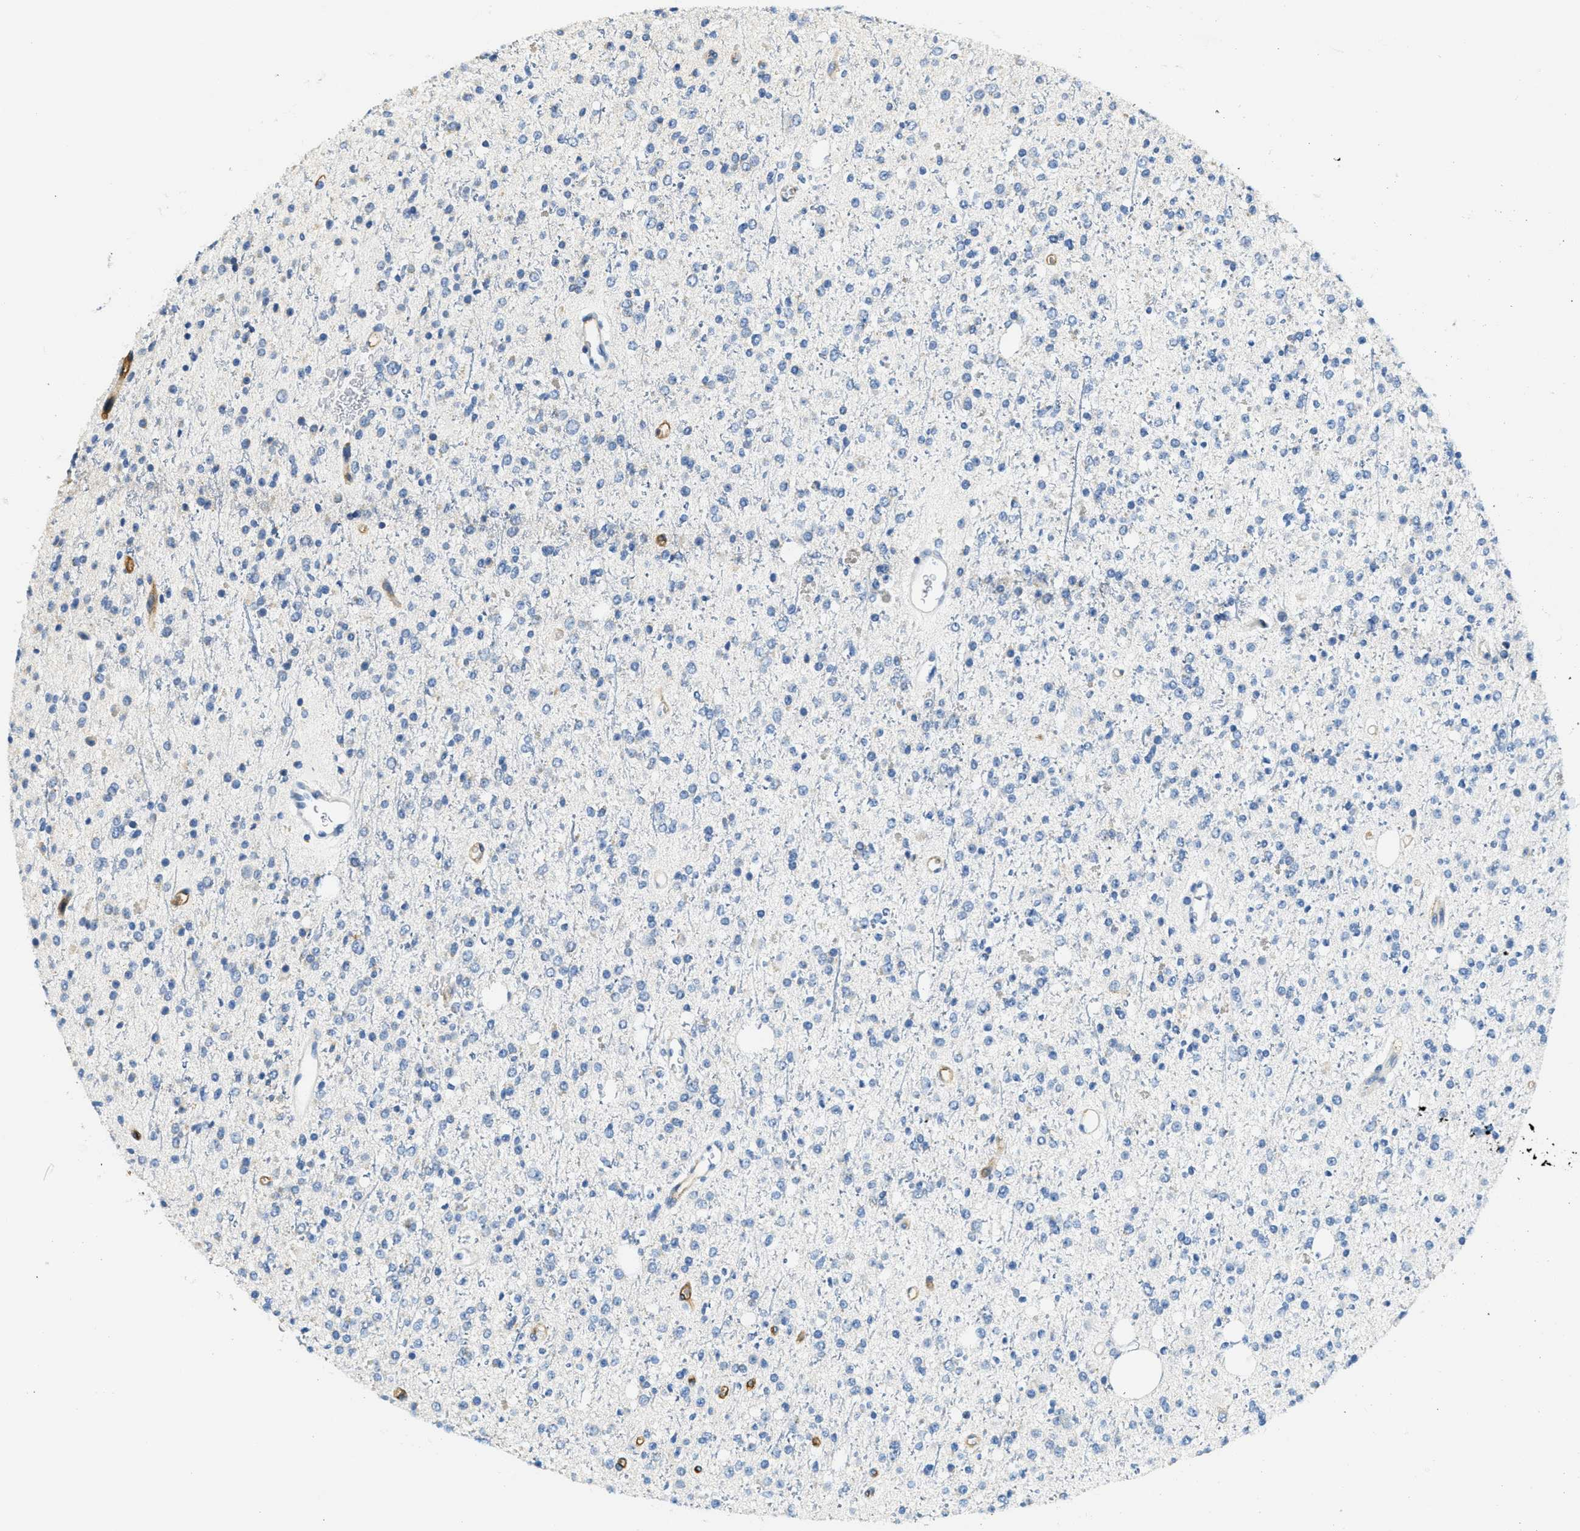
{"staining": {"intensity": "negative", "quantity": "none", "location": "none"}, "tissue": "glioma", "cell_type": "Tumor cells", "image_type": "cancer", "snomed": [{"axis": "morphology", "description": "Glioma, malignant, High grade"}, {"axis": "topography", "description": "Brain"}], "caption": "The histopathology image demonstrates no staining of tumor cells in glioma. (DAB (3,3'-diaminobenzidine) immunohistochemistry with hematoxylin counter stain).", "gene": "CA4", "patient": {"sex": "male", "age": 34}}